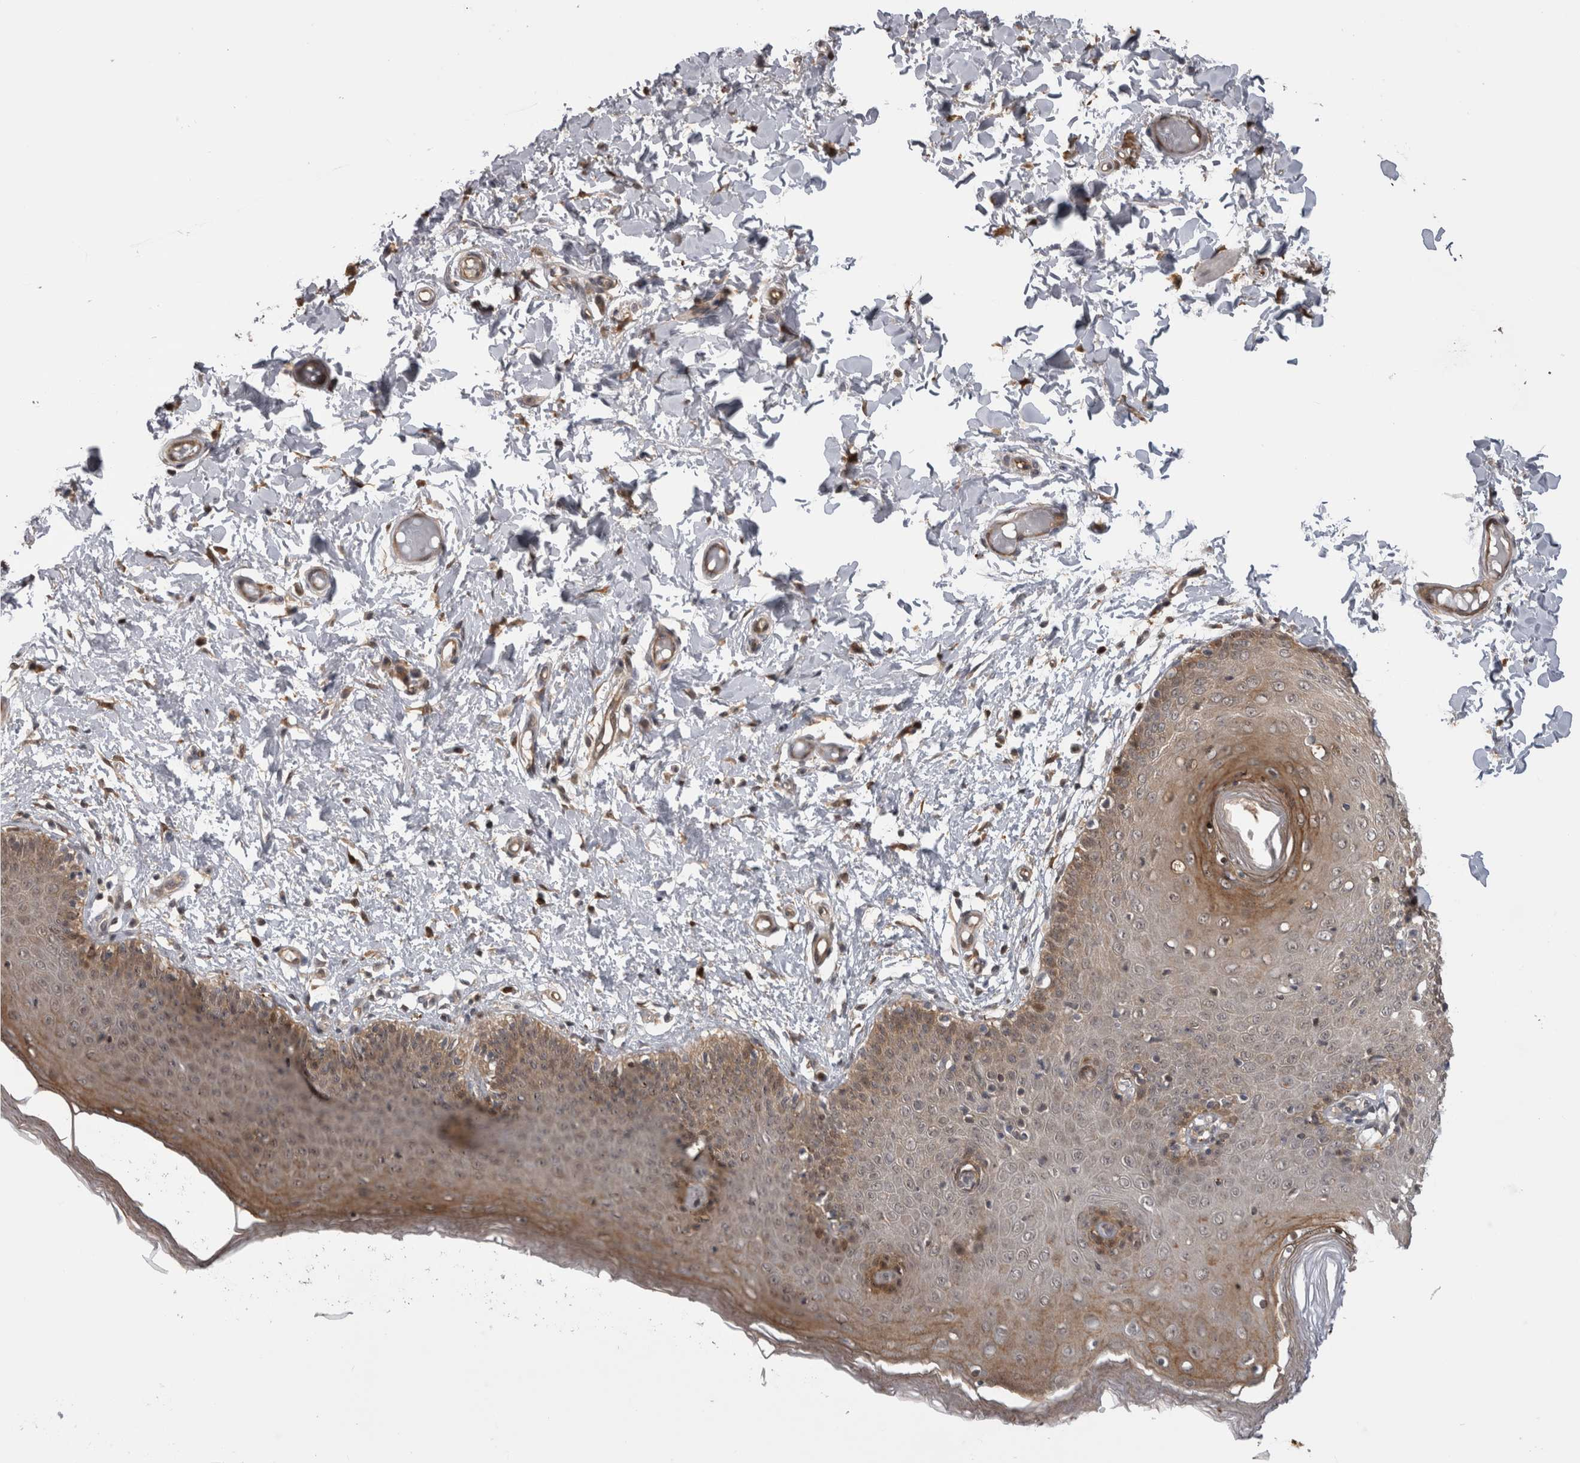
{"staining": {"intensity": "moderate", "quantity": ">75%", "location": "cytoplasmic/membranous,nuclear"}, "tissue": "skin", "cell_type": "Epidermal cells", "image_type": "normal", "snomed": [{"axis": "morphology", "description": "Normal tissue, NOS"}, {"axis": "topography", "description": "Vulva"}], "caption": "This photomicrograph exhibits IHC staining of benign human skin, with medium moderate cytoplasmic/membranous,nuclear staining in approximately >75% of epidermal cells.", "gene": "USH1G", "patient": {"sex": "female", "age": 66}}